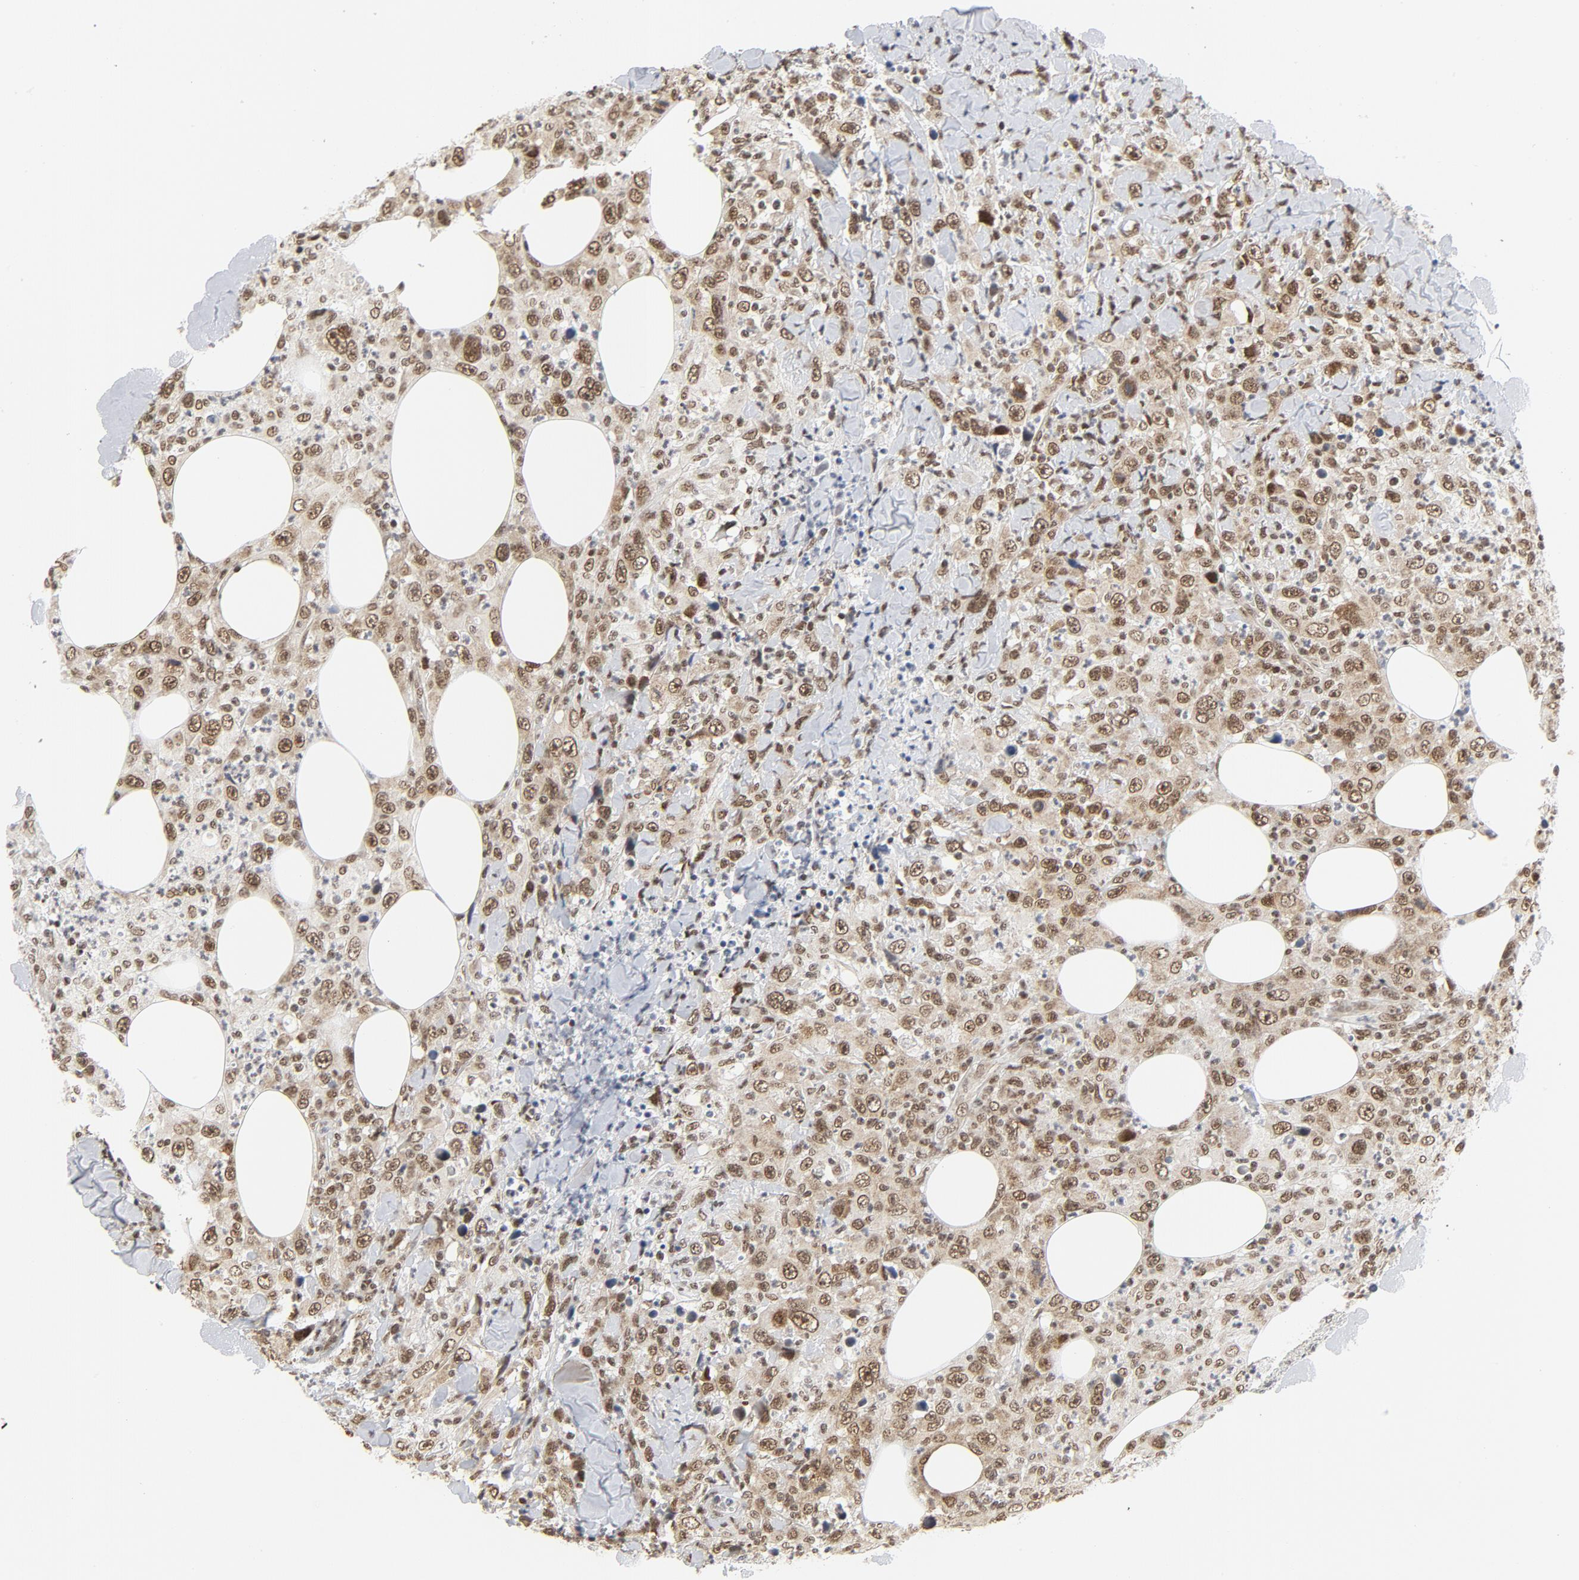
{"staining": {"intensity": "moderate", "quantity": ">75%", "location": "nuclear"}, "tissue": "thyroid cancer", "cell_type": "Tumor cells", "image_type": "cancer", "snomed": [{"axis": "morphology", "description": "Carcinoma, NOS"}, {"axis": "topography", "description": "Thyroid gland"}], "caption": "Thyroid carcinoma stained for a protein (brown) displays moderate nuclear positive expression in approximately >75% of tumor cells.", "gene": "ERCC1", "patient": {"sex": "female", "age": 77}}